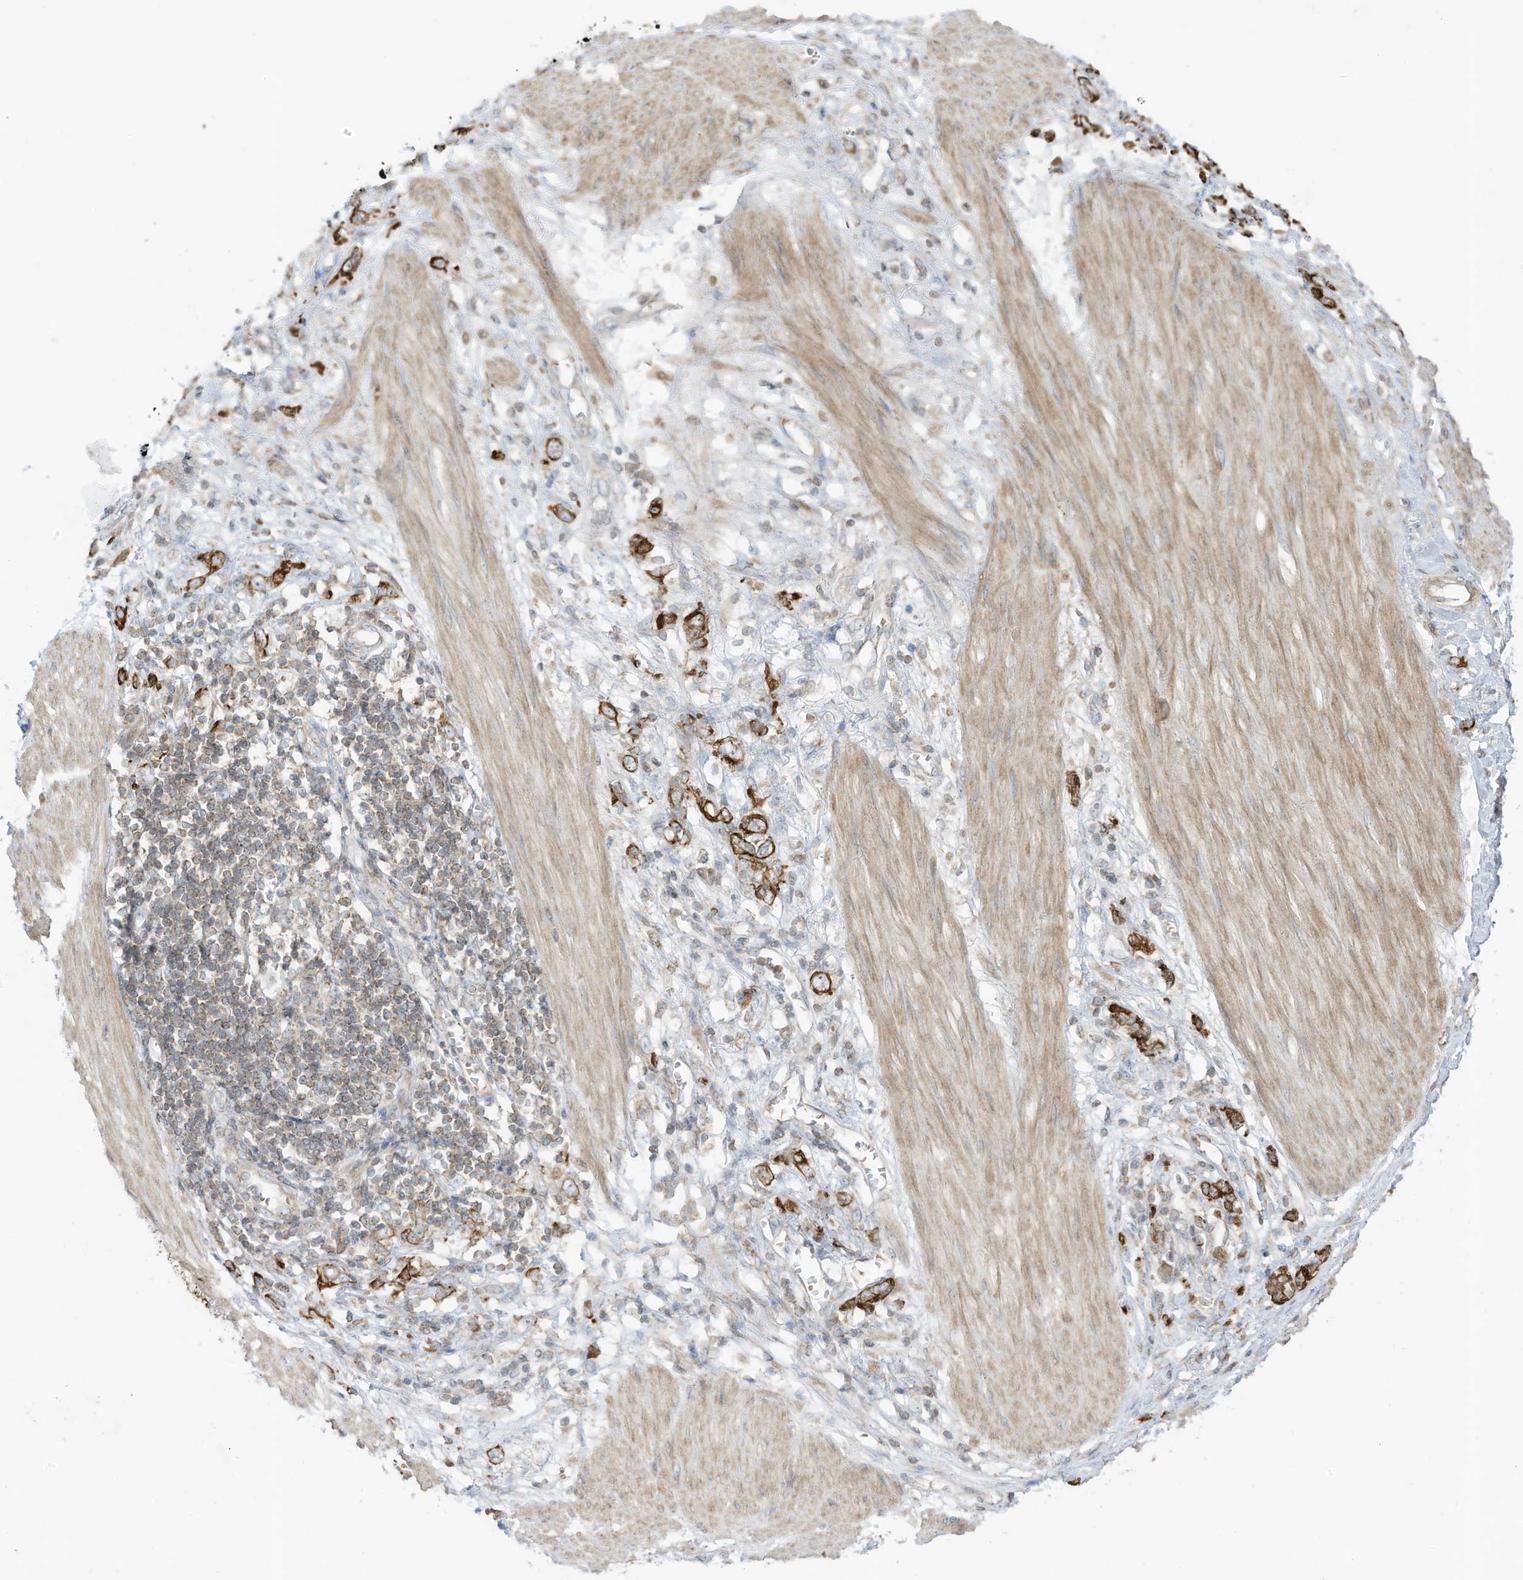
{"staining": {"intensity": "strong", "quantity": ">75%", "location": "cytoplasmic/membranous"}, "tissue": "stomach cancer", "cell_type": "Tumor cells", "image_type": "cancer", "snomed": [{"axis": "morphology", "description": "Adenocarcinoma, NOS"}, {"axis": "topography", "description": "Stomach"}], "caption": "The immunohistochemical stain labels strong cytoplasmic/membranous positivity in tumor cells of stomach cancer (adenocarcinoma) tissue.", "gene": "CGAS", "patient": {"sex": "female", "age": 76}}